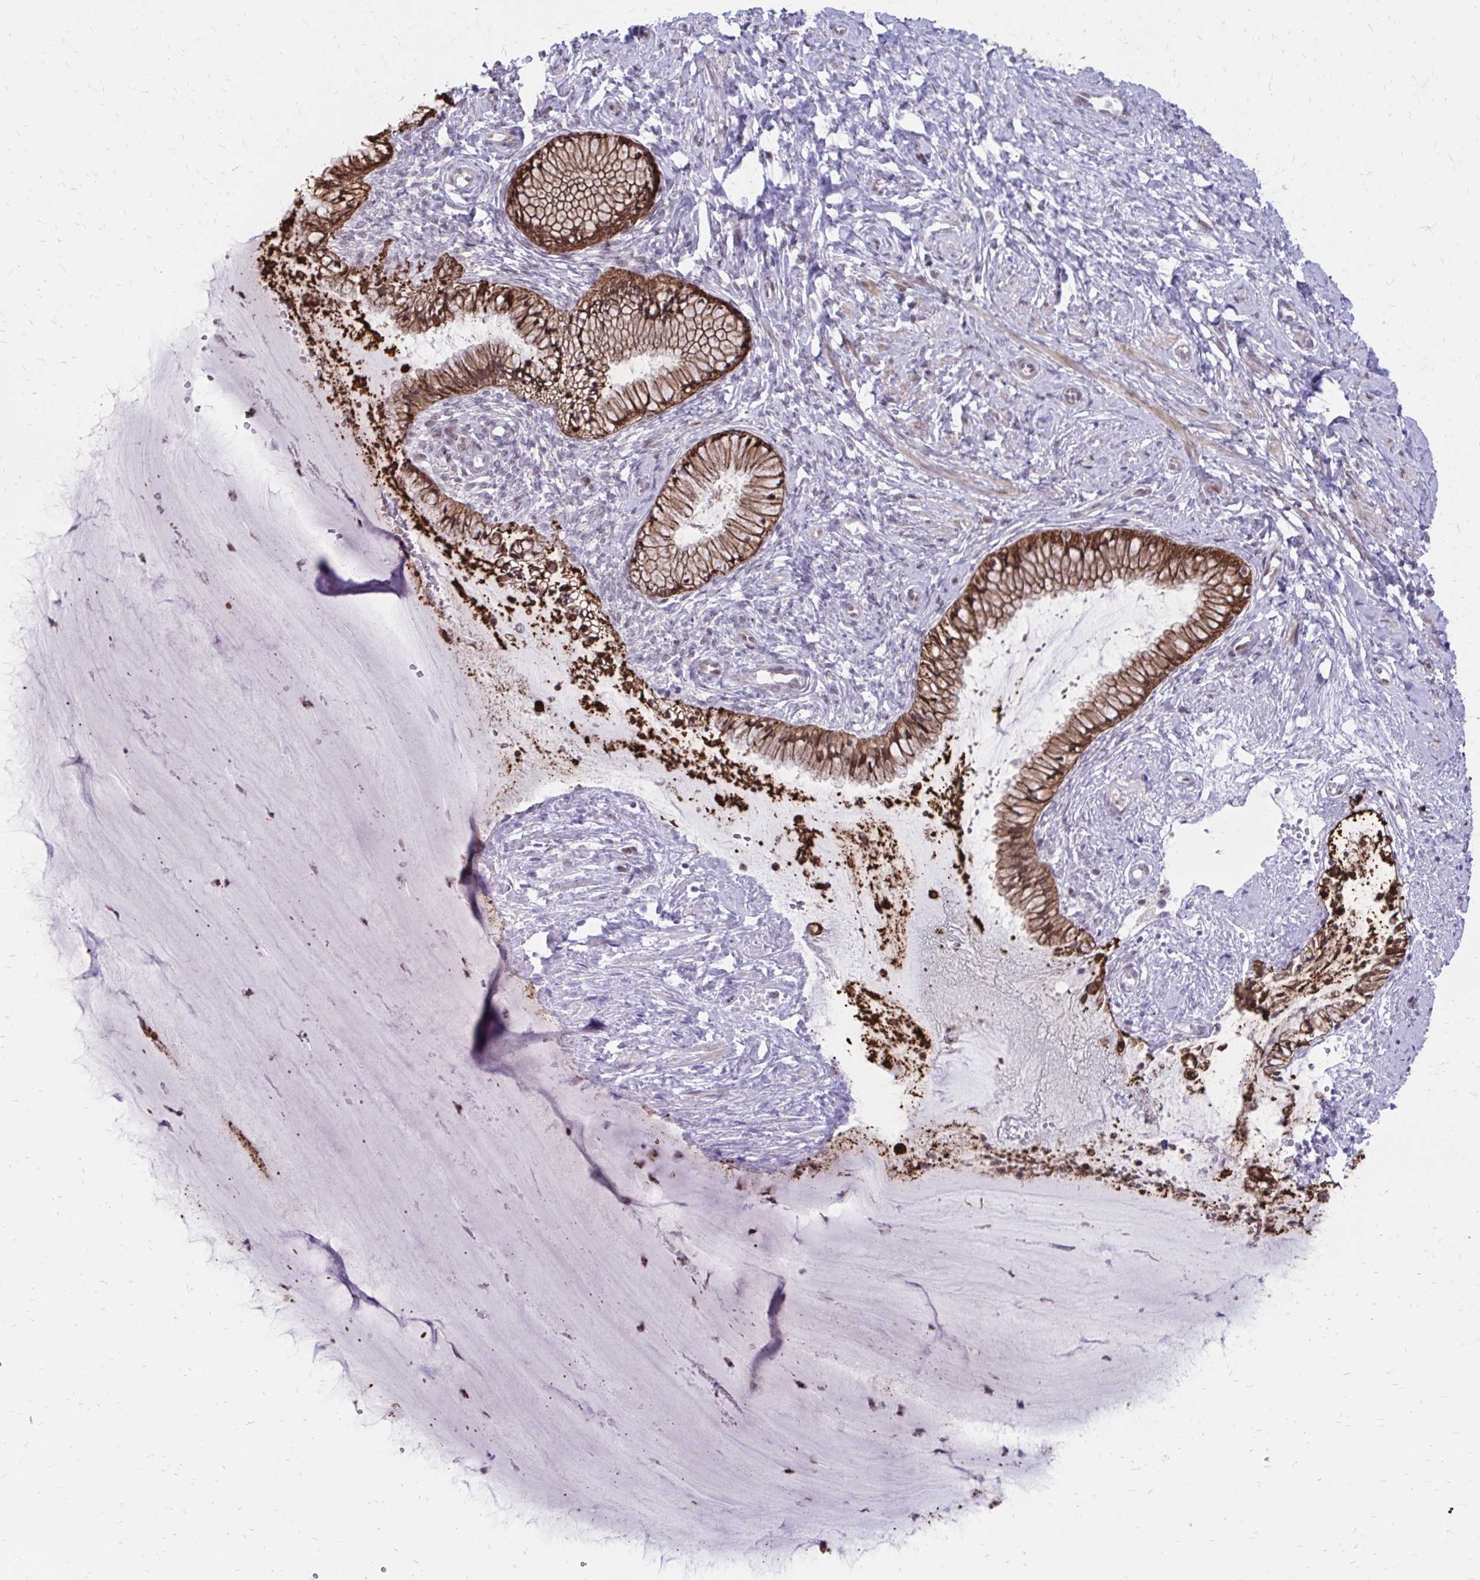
{"staining": {"intensity": "strong", "quantity": ">75%", "location": "cytoplasmic/membranous,nuclear"}, "tissue": "cervix", "cell_type": "Glandular cells", "image_type": "normal", "snomed": [{"axis": "morphology", "description": "Normal tissue, NOS"}, {"axis": "topography", "description": "Cervix"}], "caption": "Immunohistochemistry micrograph of benign cervix stained for a protein (brown), which exhibits high levels of strong cytoplasmic/membranous,nuclear expression in approximately >75% of glandular cells.", "gene": "ANKRD30B", "patient": {"sex": "female", "age": 37}}